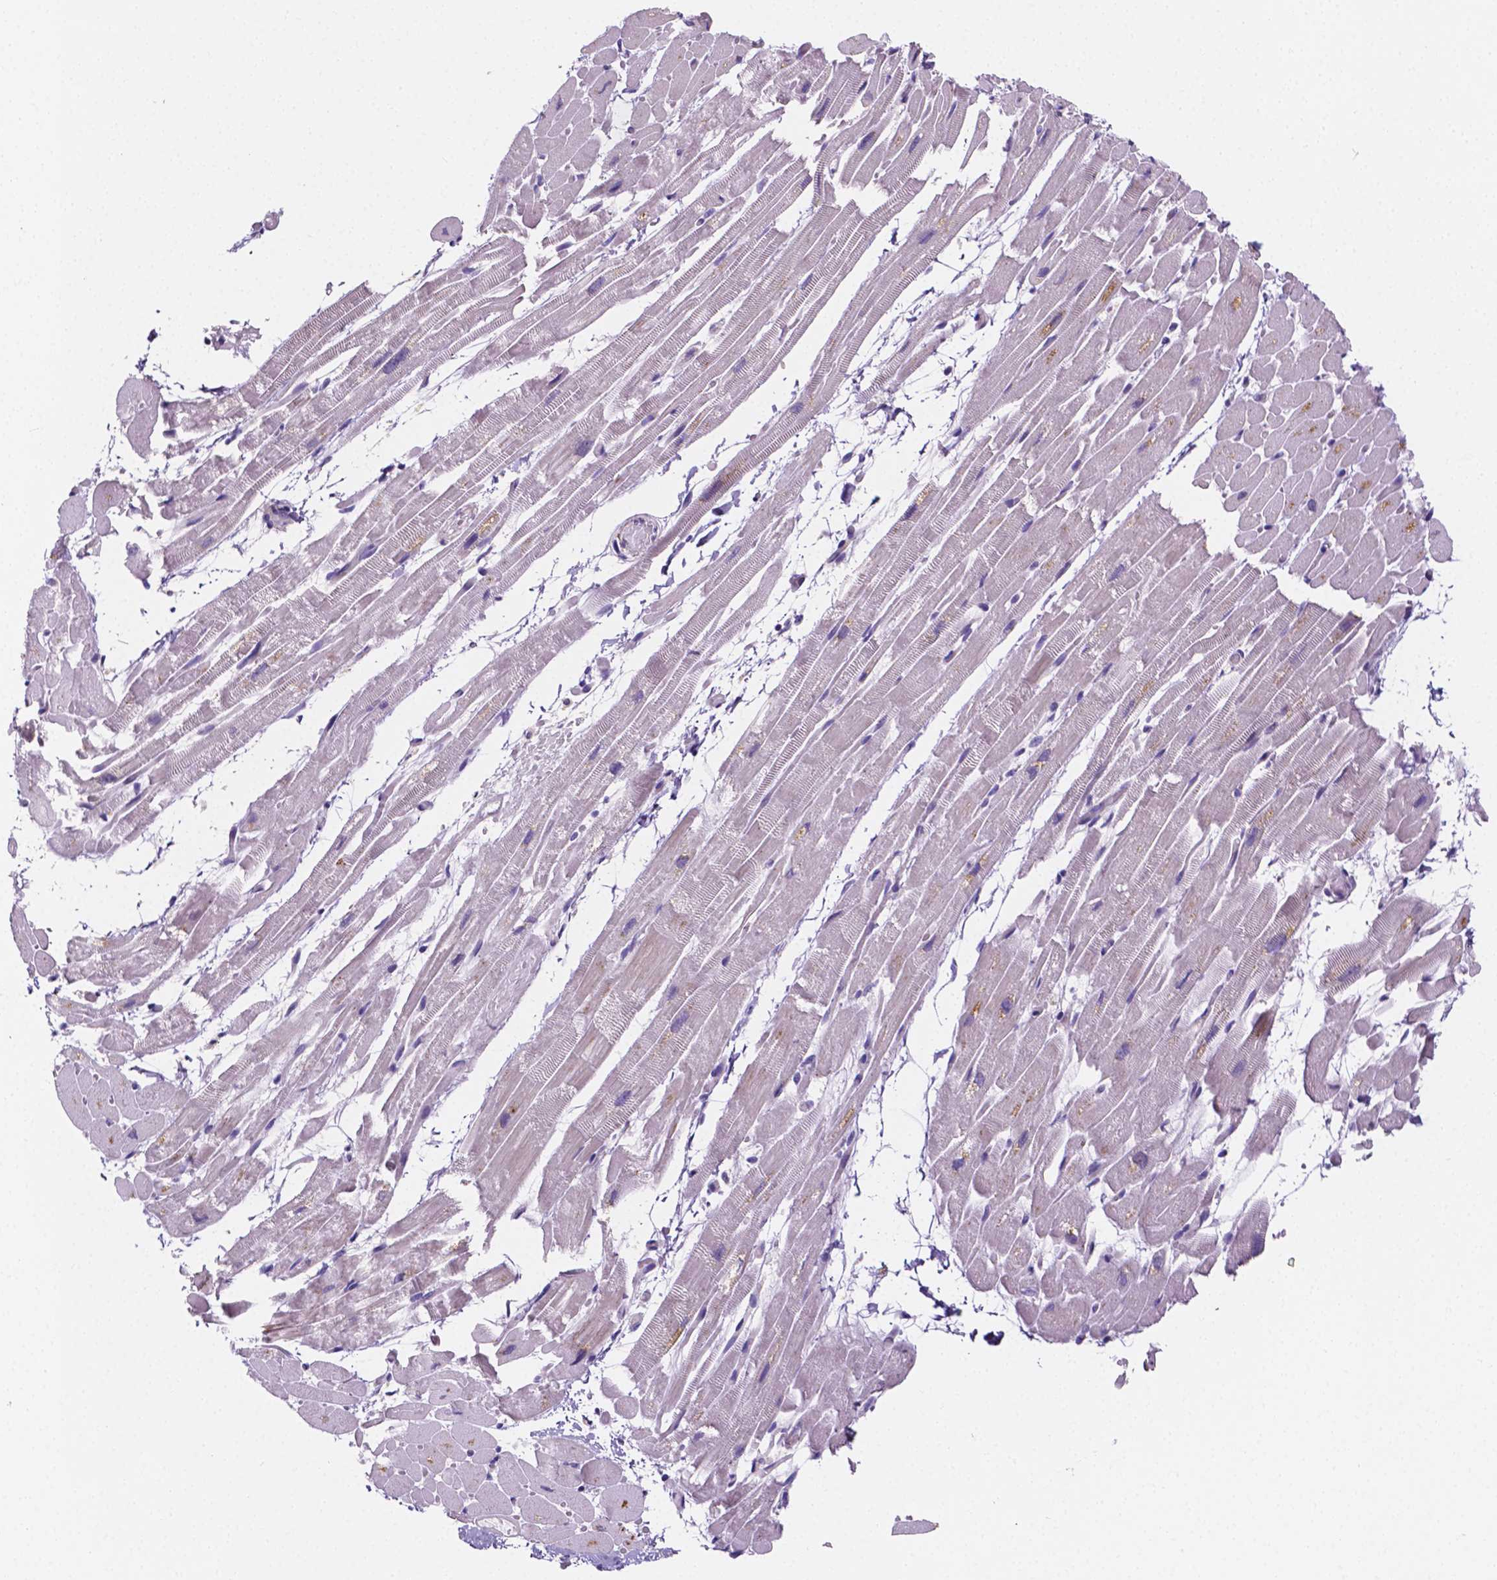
{"staining": {"intensity": "negative", "quantity": "none", "location": "none"}, "tissue": "heart muscle", "cell_type": "Cardiomyocytes", "image_type": "normal", "snomed": [{"axis": "morphology", "description": "Normal tissue, NOS"}, {"axis": "topography", "description": "Heart"}], "caption": "This is an IHC photomicrograph of unremarkable human heart muscle. There is no staining in cardiomyocytes.", "gene": "NRGN", "patient": {"sex": "male", "age": 37}}